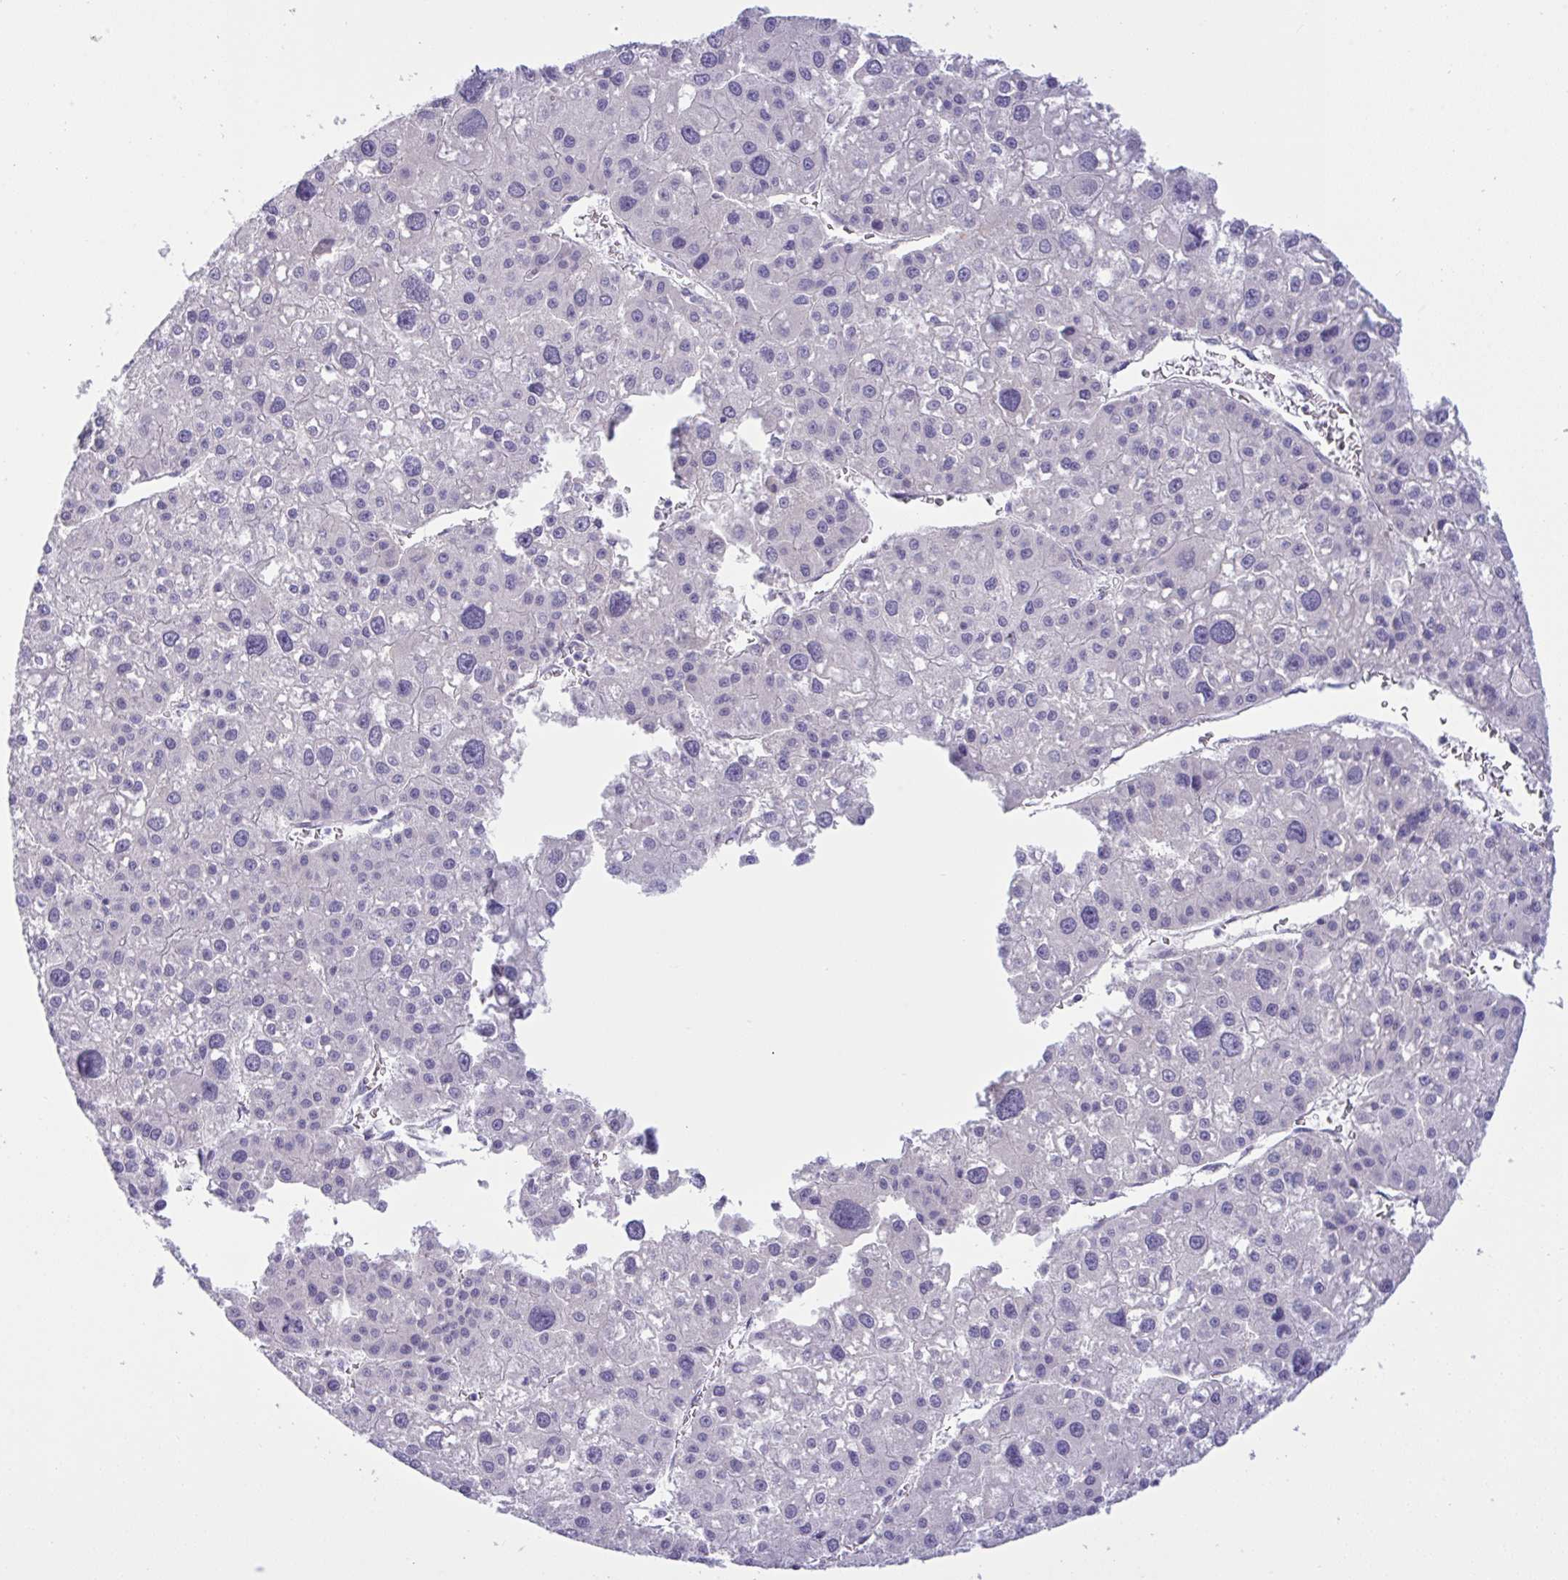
{"staining": {"intensity": "negative", "quantity": "none", "location": "none"}, "tissue": "liver cancer", "cell_type": "Tumor cells", "image_type": "cancer", "snomed": [{"axis": "morphology", "description": "Carcinoma, Hepatocellular, NOS"}, {"axis": "topography", "description": "Liver"}], "caption": "Immunohistochemical staining of liver cancer (hepatocellular carcinoma) reveals no significant staining in tumor cells. (DAB IHC with hematoxylin counter stain).", "gene": "TMEM41A", "patient": {"sex": "male", "age": 73}}